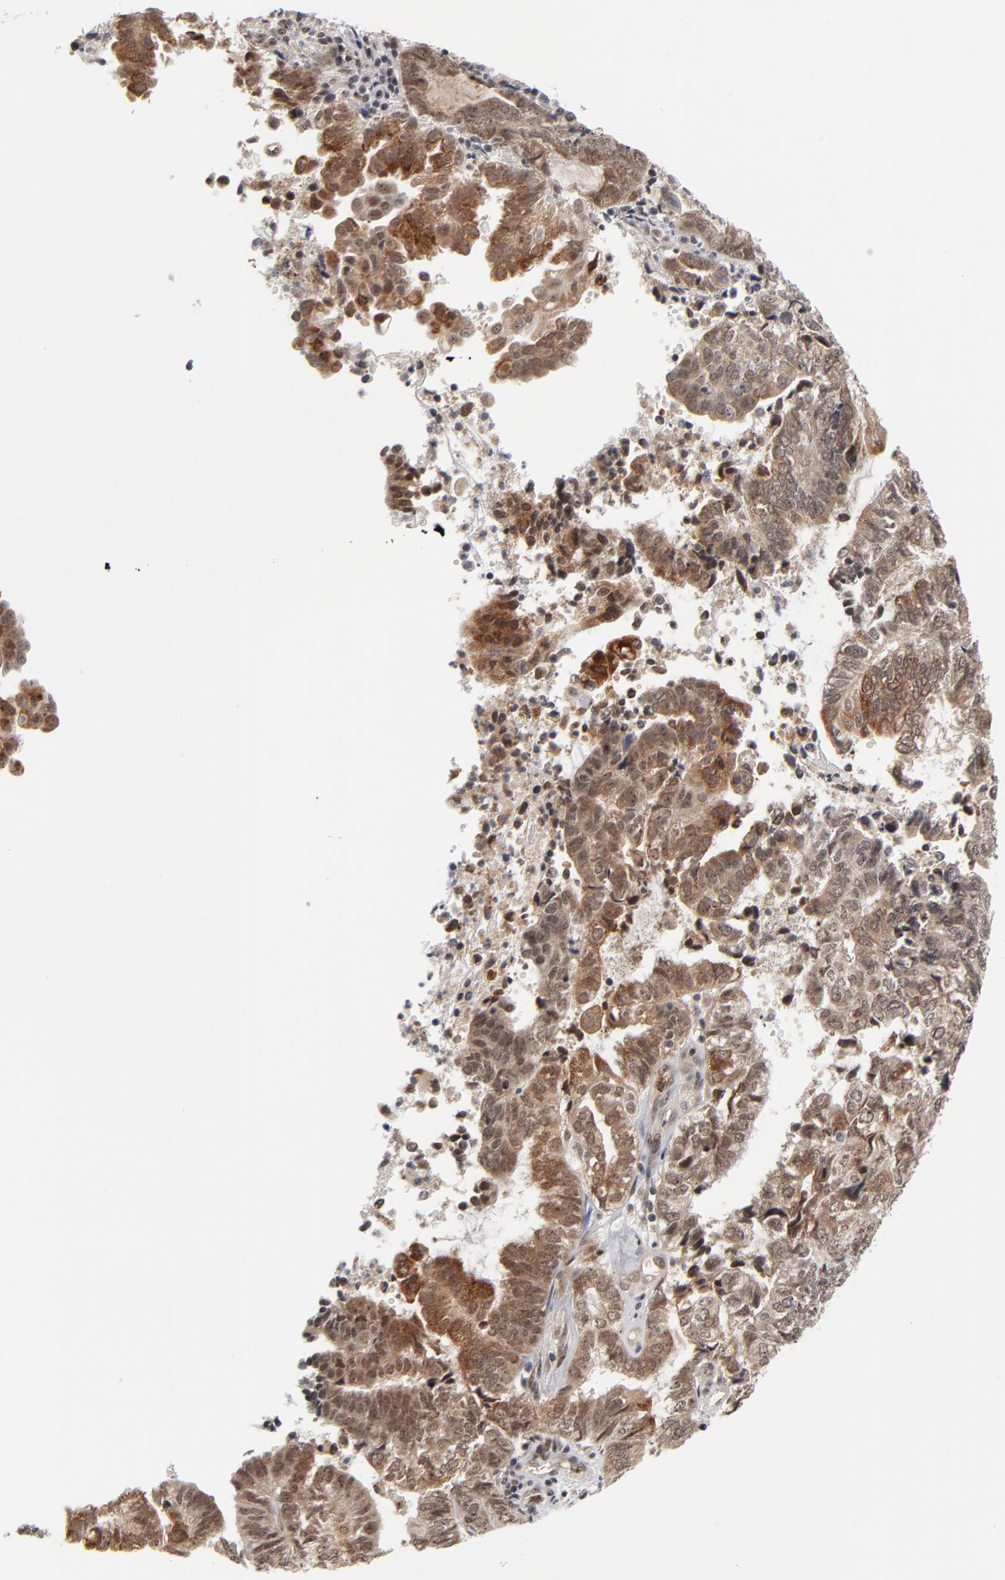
{"staining": {"intensity": "moderate", "quantity": "25%-75%", "location": "cytoplasmic/membranous,nuclear"}, "tissue": "endometrial cancer", "cell_type": "Tumor cells", "image_type": "cancer", "snomed": [{"axis": "morphology", "description": "Adenocarcinoma, NOS"}, {"axis": "topography", "description": "Uterus"}, {"axis": "topography", "description": "Endometrium"}], "caption": "There is medium levels of moderate cytoplasmic/membranous and nuclear positivity in tumor cells of endometrial cancer, as demonstrated by immunohistochemical staining (brown color).", "gene": "ZNF419", "patient": {"sex": "female", "age": 70}}